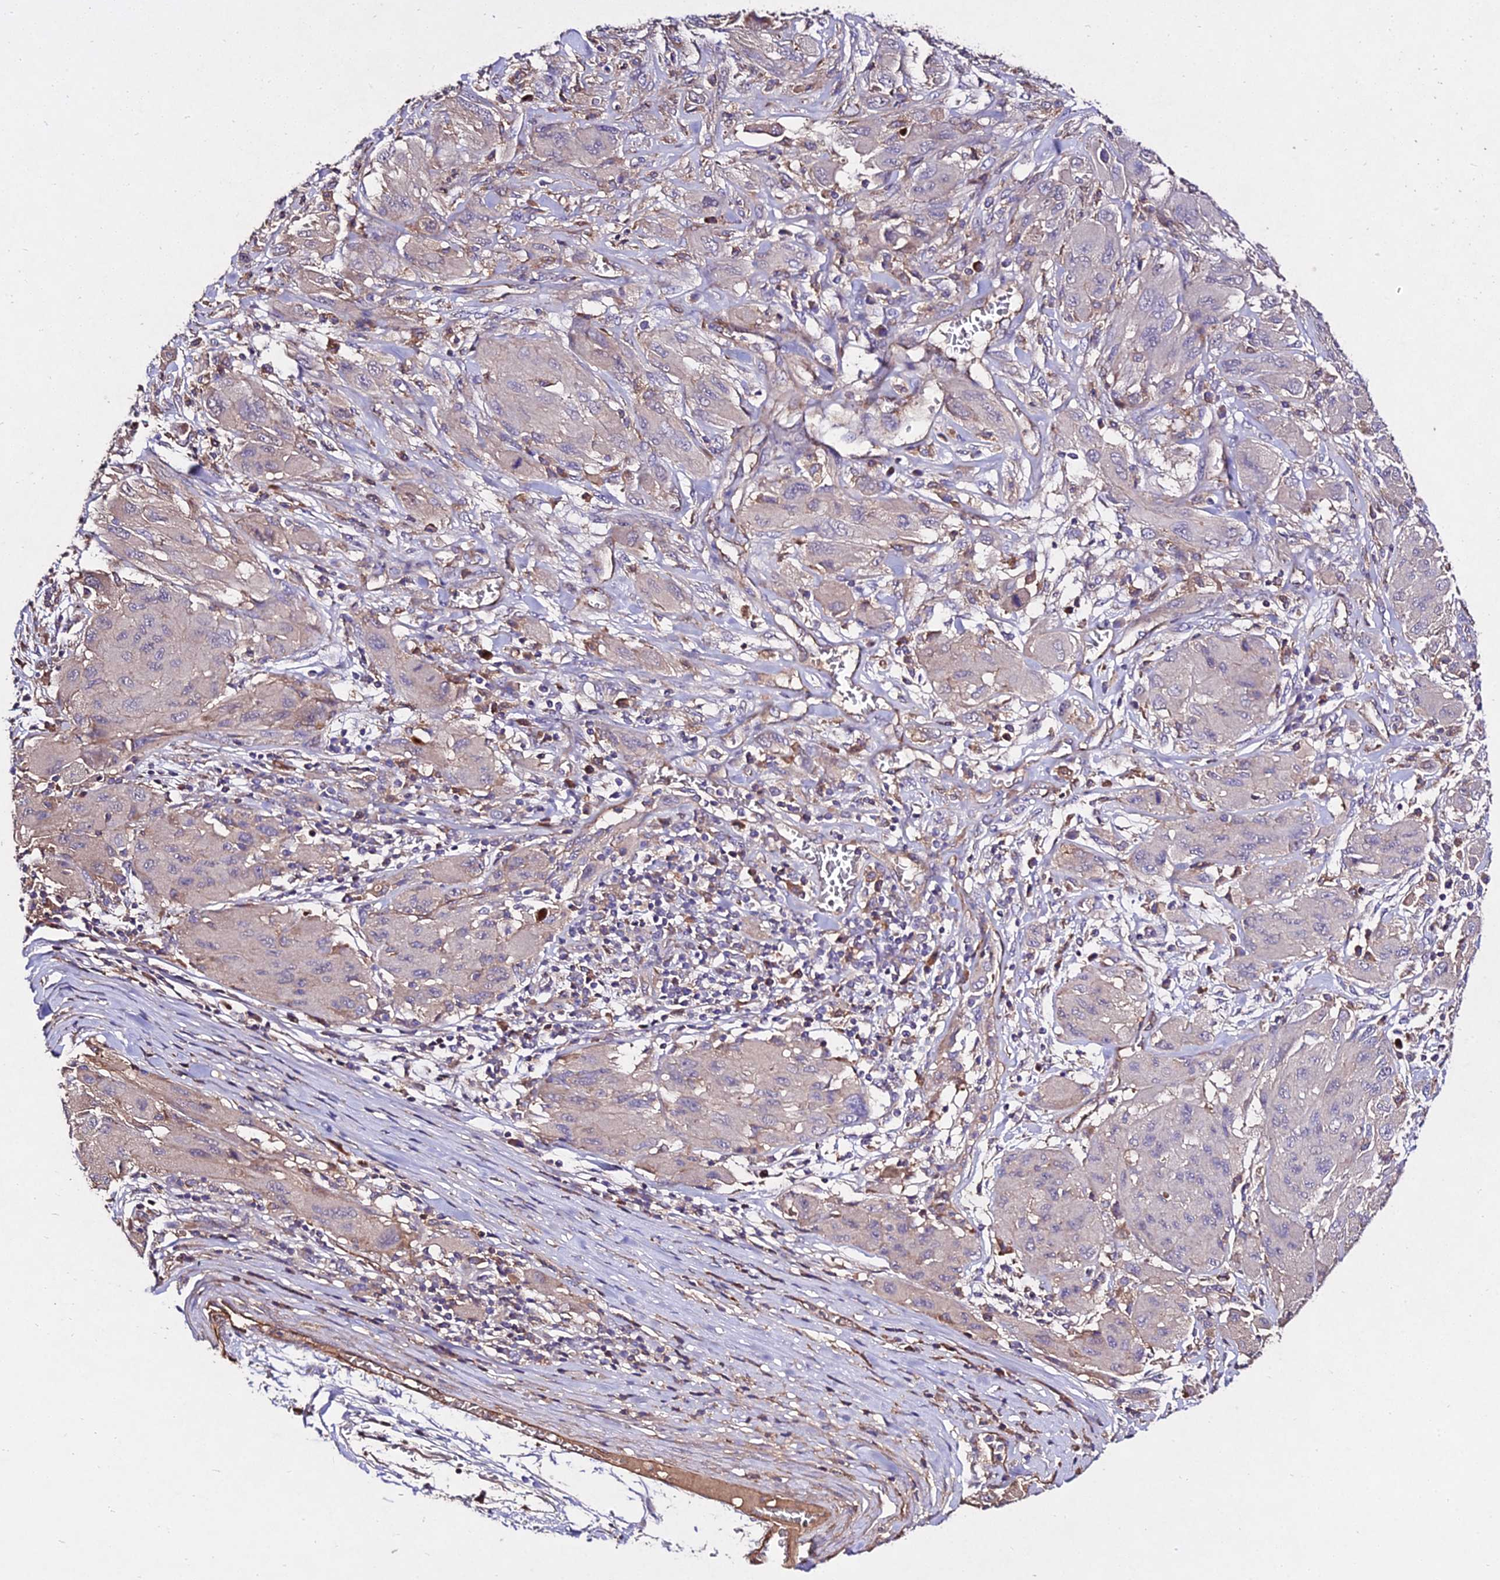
{"staining": {"intensity": "weak", "quantity": "<25%", "location": "cytoplasmic/membranous"}, "tissue": "melanoma", "cell_type": "Tumor cells", "image_type": "cancer", "snomed": [{"axis": "morphology", "description": "Malignant melanoma, NOS"}, {"axis": "topography", "description": "Skin"}], "caption": "Immunohistochemical staining of human malignant melanoma displays no significant expression in tumor cells.", "gene": "AP3M2", "patient": {"sex": "female", "age": 91}}